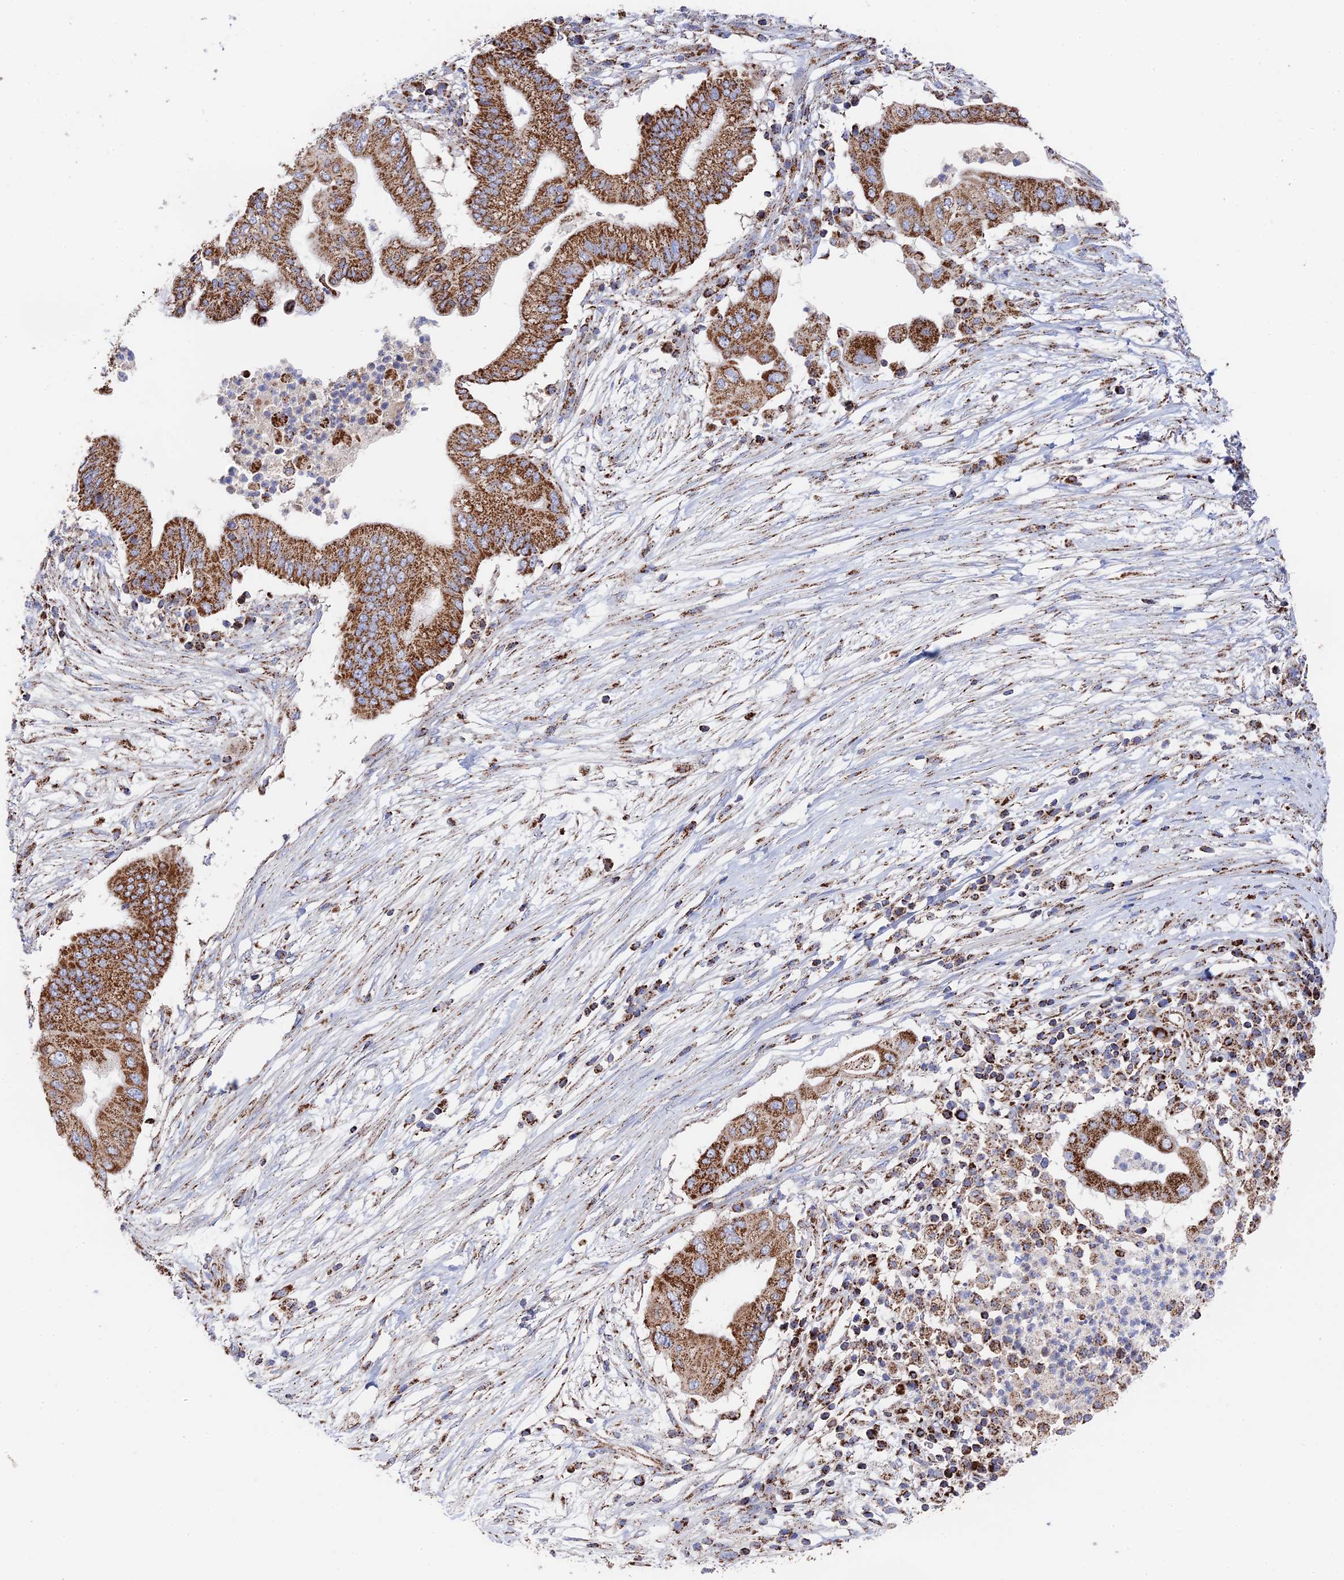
{"staining": {"intensity": "strong", "quantity": ">75%", "location": "cytoplasmic/membranous"}, "tissue": "pancreatic cancer", "cell_type": "Tumor cells", "image_type": "cancer", "snomed": [{"axis": "morphology", "description": "Adenocarcinoma, NOS"}, {"axis": "topography", "description": "Pancreas"}], "caption": "Immunohistochemistry (IHC) of human pancreatic cancer (adenocarcinoma) exhibits high levels of strong cytoplasmic/membranous expression in approximately >75% of tumor cells. Nuclei are stained in blue.", "gene": "HAUS8", "patient": {"sex": "male", "age": 68}}